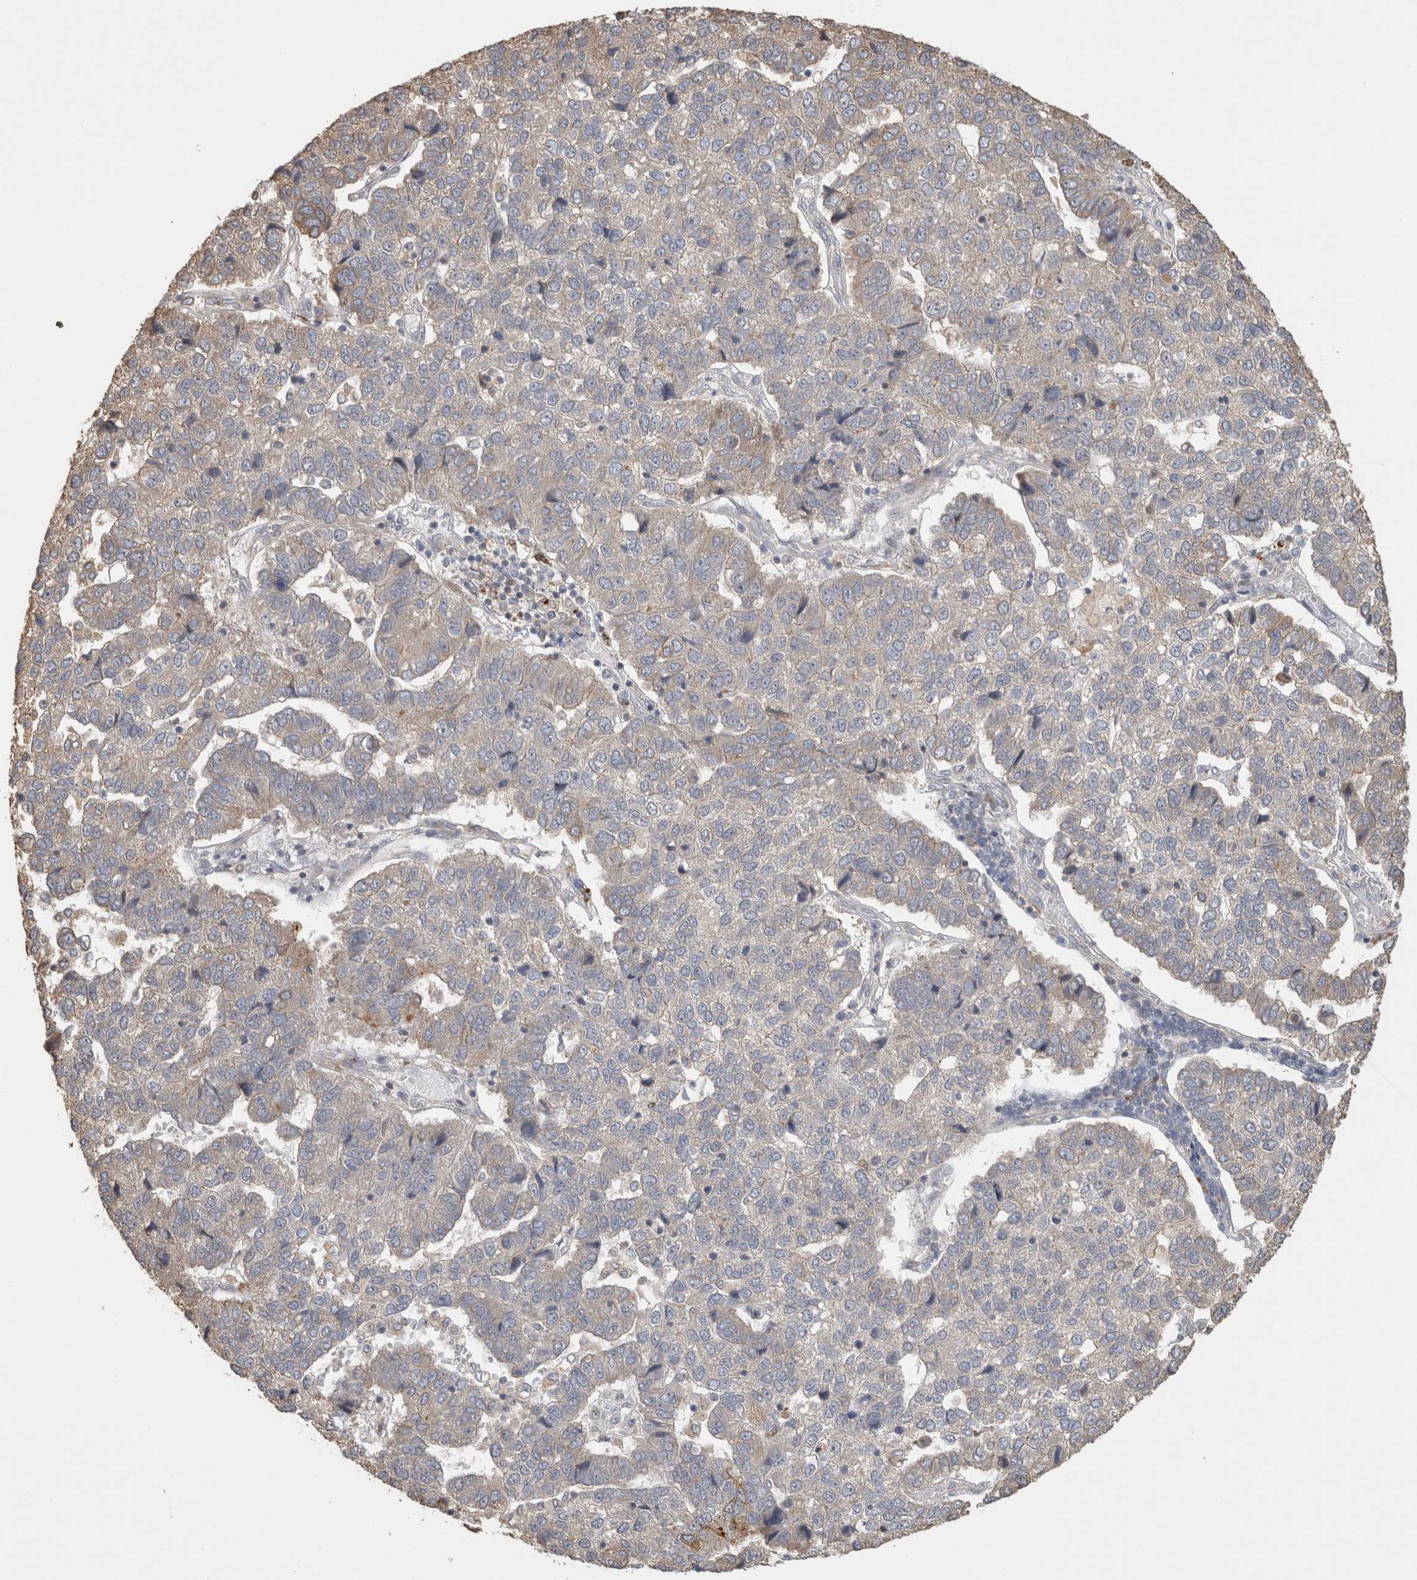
{"staining": {"intensity": "negative", "quantity": "none", "location": "none"}, "tissue": "pancreatic cancer", "cell_type": "Tumor cells", "image_type": "cancer", "snomed": [{"axis": "morphology", "description": "Adenocarcinoma, NOS"}, {"axis": "topography", "description": "Pancreas"}], "caption": "The micrograph reveals no significant staining in tumor cells of pancreatic cancer (adenocarcinoma).", "gene": "CLIP1", "patient": {"sex": "female", "age": 61}}